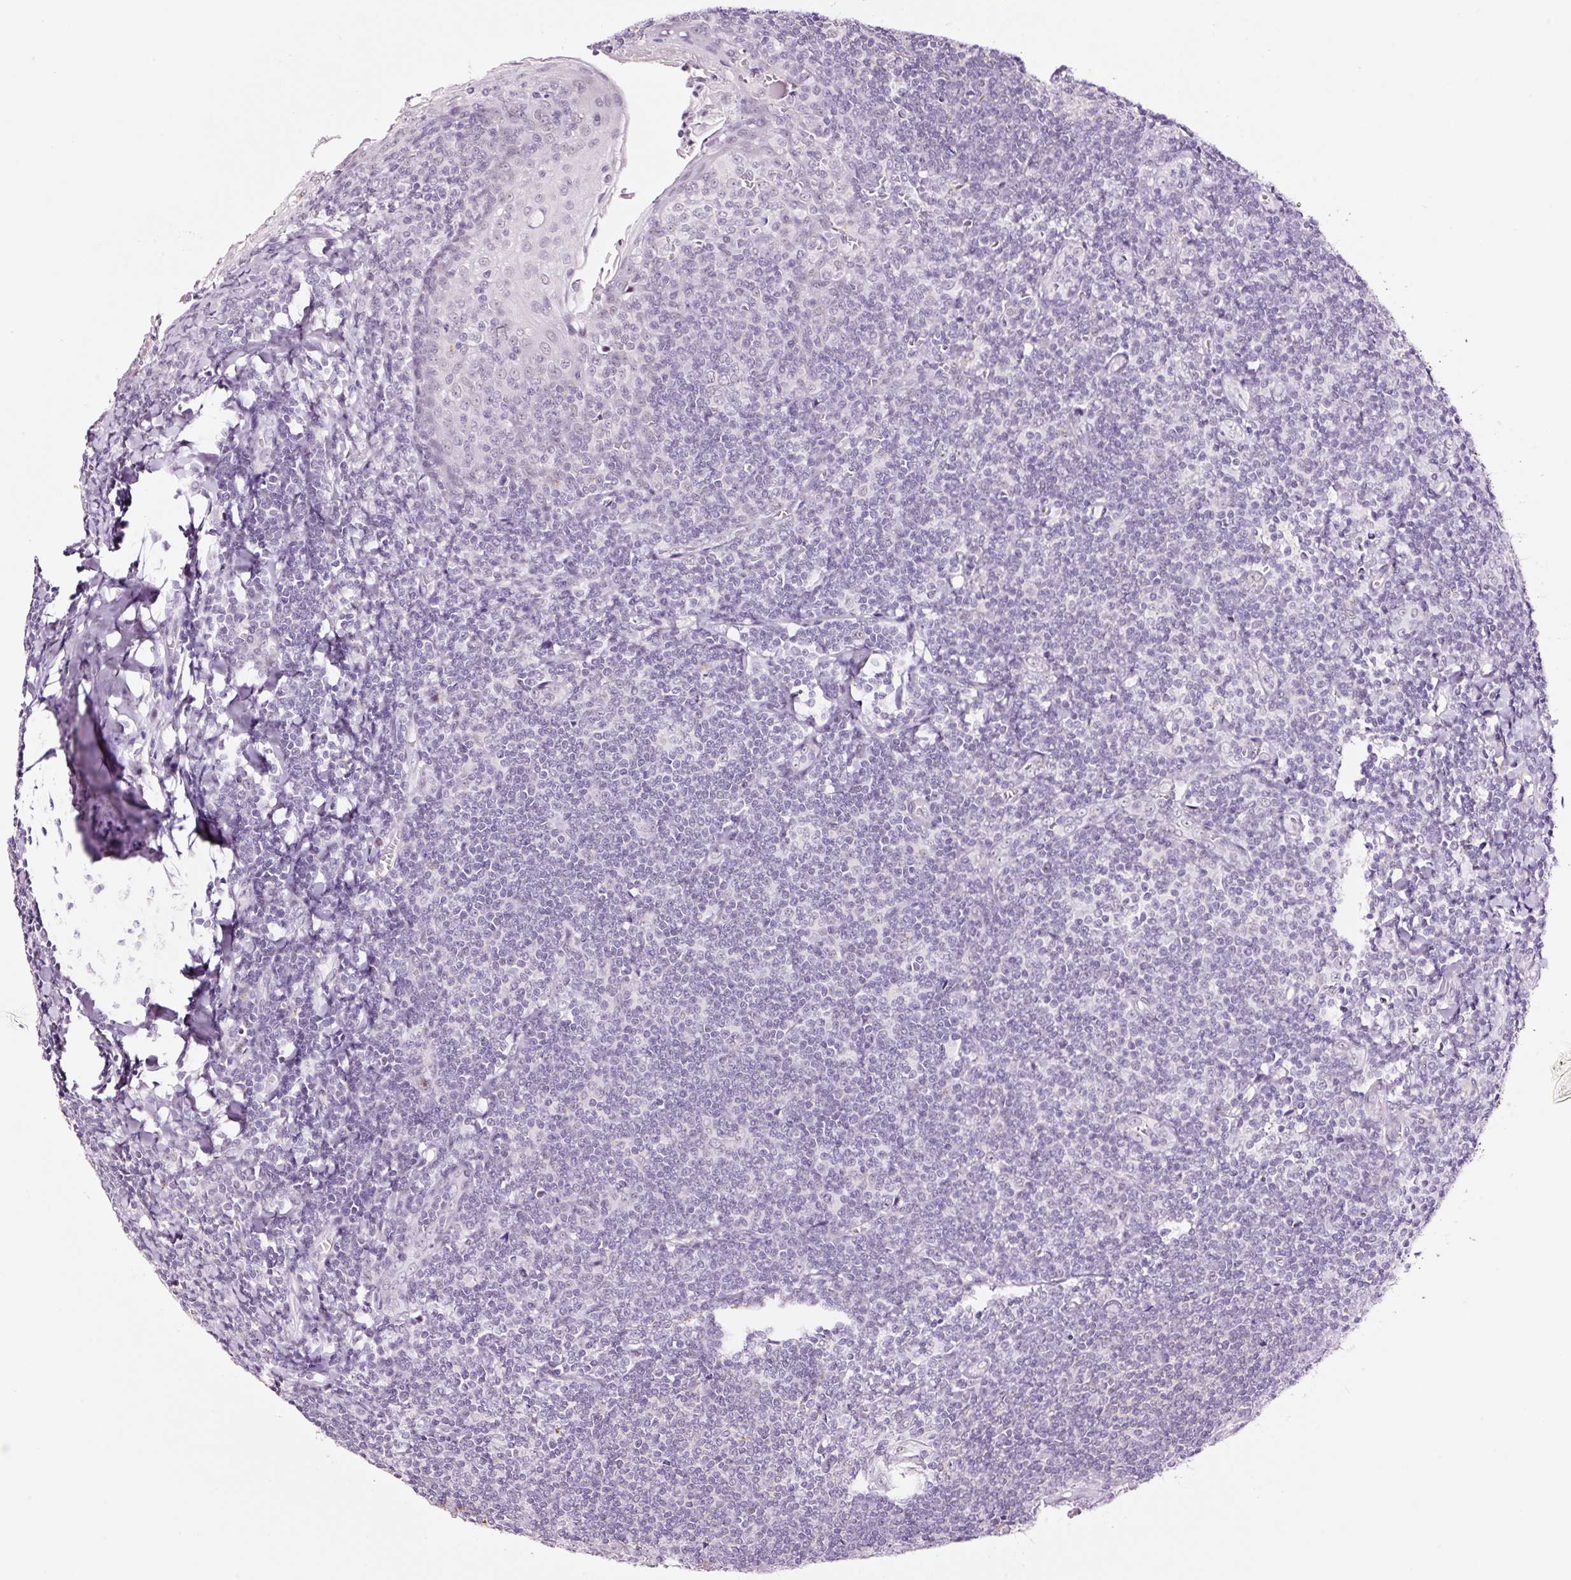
{"staining": {"intensity": "negative", "quantity": "none", "location": "none"}, "tissue": "tonsil", "cell_type": "Germinal center cells", "image_type": "normal", "snomed": [{"axis": "morphology", "description": "Normal tissue, NOS"}, {"axis": "topography", "description": "Tonsil"}], "caption": "Photomicrograph shows no significant protein positivity in germinal center cells of benign tonsil. (DAB (3,3'-diaminobenzidine) immunohistochemistry (IHC), high magnification).", "gene": "RTF2", "patient": {"sex": "male", "age": 27}}